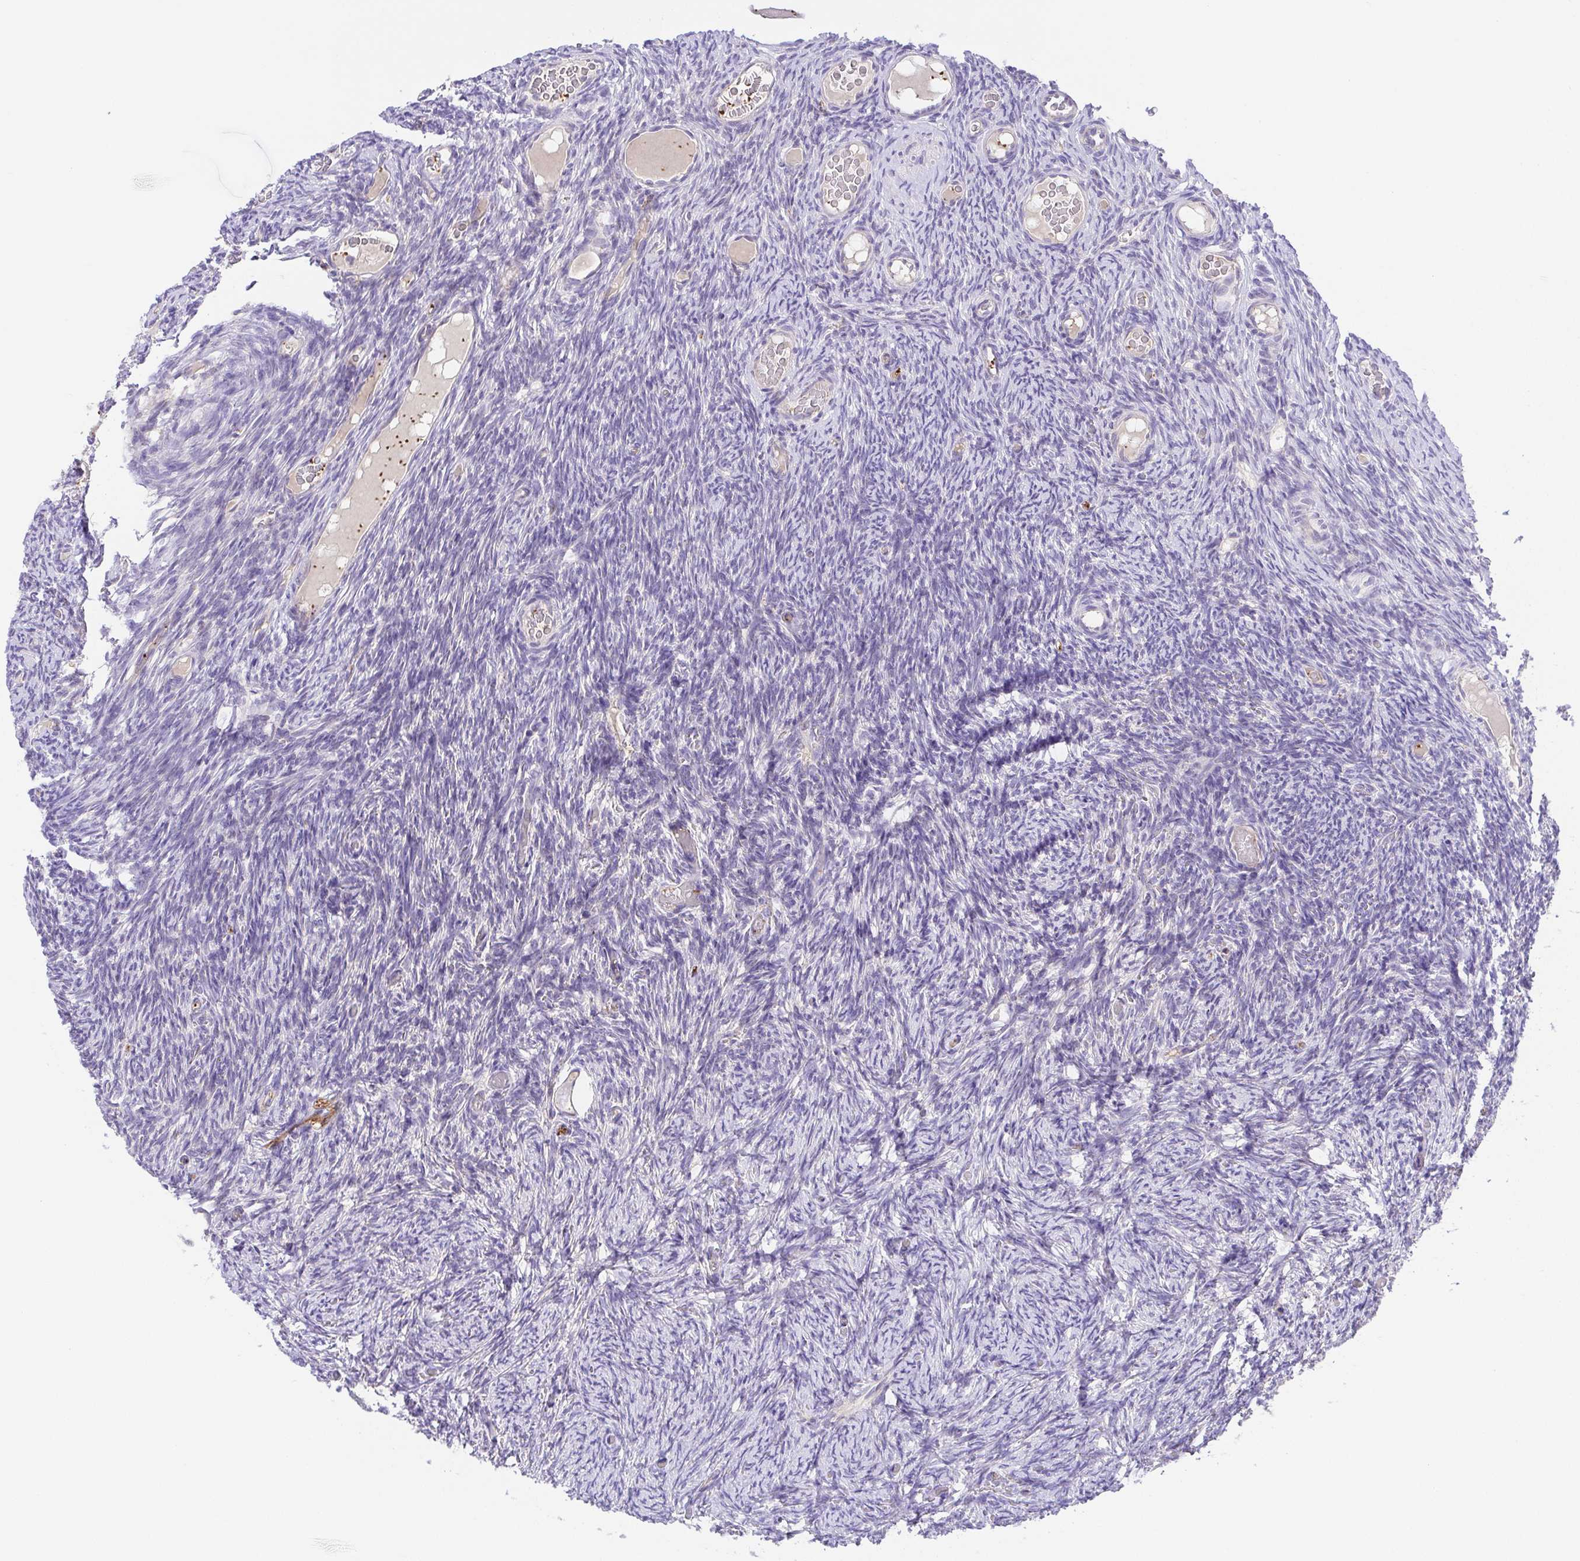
{"staining": {"intensity": "negative", "quantity": "none", "location": "none"}, "tissue": "ovary", "cell_type": "Follicle cells", "image_type": "normal", "snomed": [{"axis": "morphology", "description": "Normal tissue, NOS"}, {"axis": "topography", "description": "Ovary"}], "caption": "IHC micrograph of normal ovary stained for a protein (brown), which reveals no expression in follicle cells. (DAB (3,3'-diaminobenzidine) IHC visualized using brightfield microscopy, high magnification).", "gene": "SLC13A1", "patient": {"sex": "female", "age": 34}}